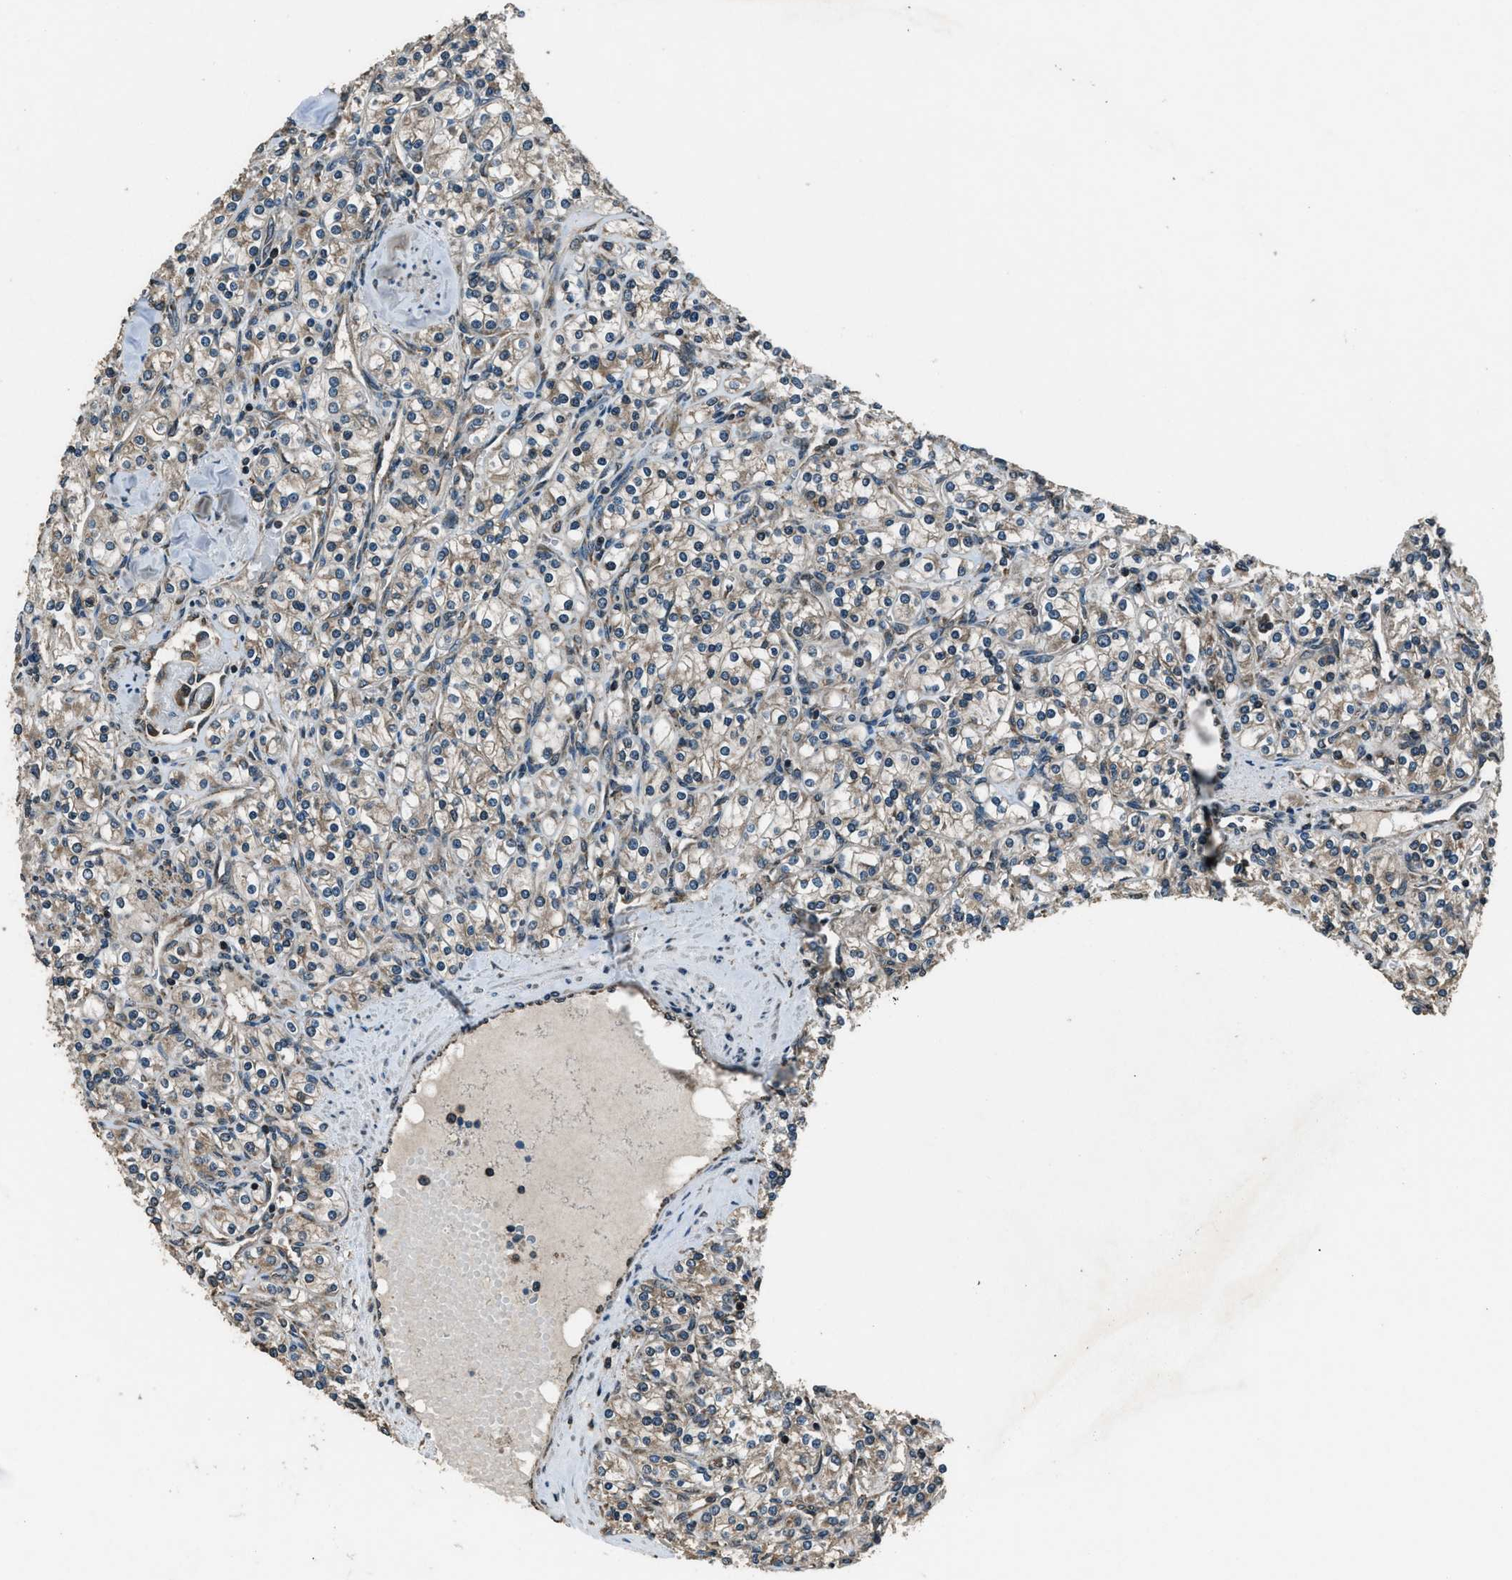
{"staining": {"intensity": "weak", "quantity": ">75%", "location": "cytoplasmic/membranous"}, "tissue": "renal cancer", "cell_type": "Tumor cells", "image_type": "cancer", "snomed": [{"axis": "morphology", "description": "Adenocarcinoma, NOS"}, {"axis": "topography", "description": "Kidney"}], "caption": "Weak cytoplasmic/membranous staining is present in about >75% of tumor cells in renal cancer (adenocarcinoma).", "gene": "TRIM4", "patient": {"sex": "male", "age": 77}}